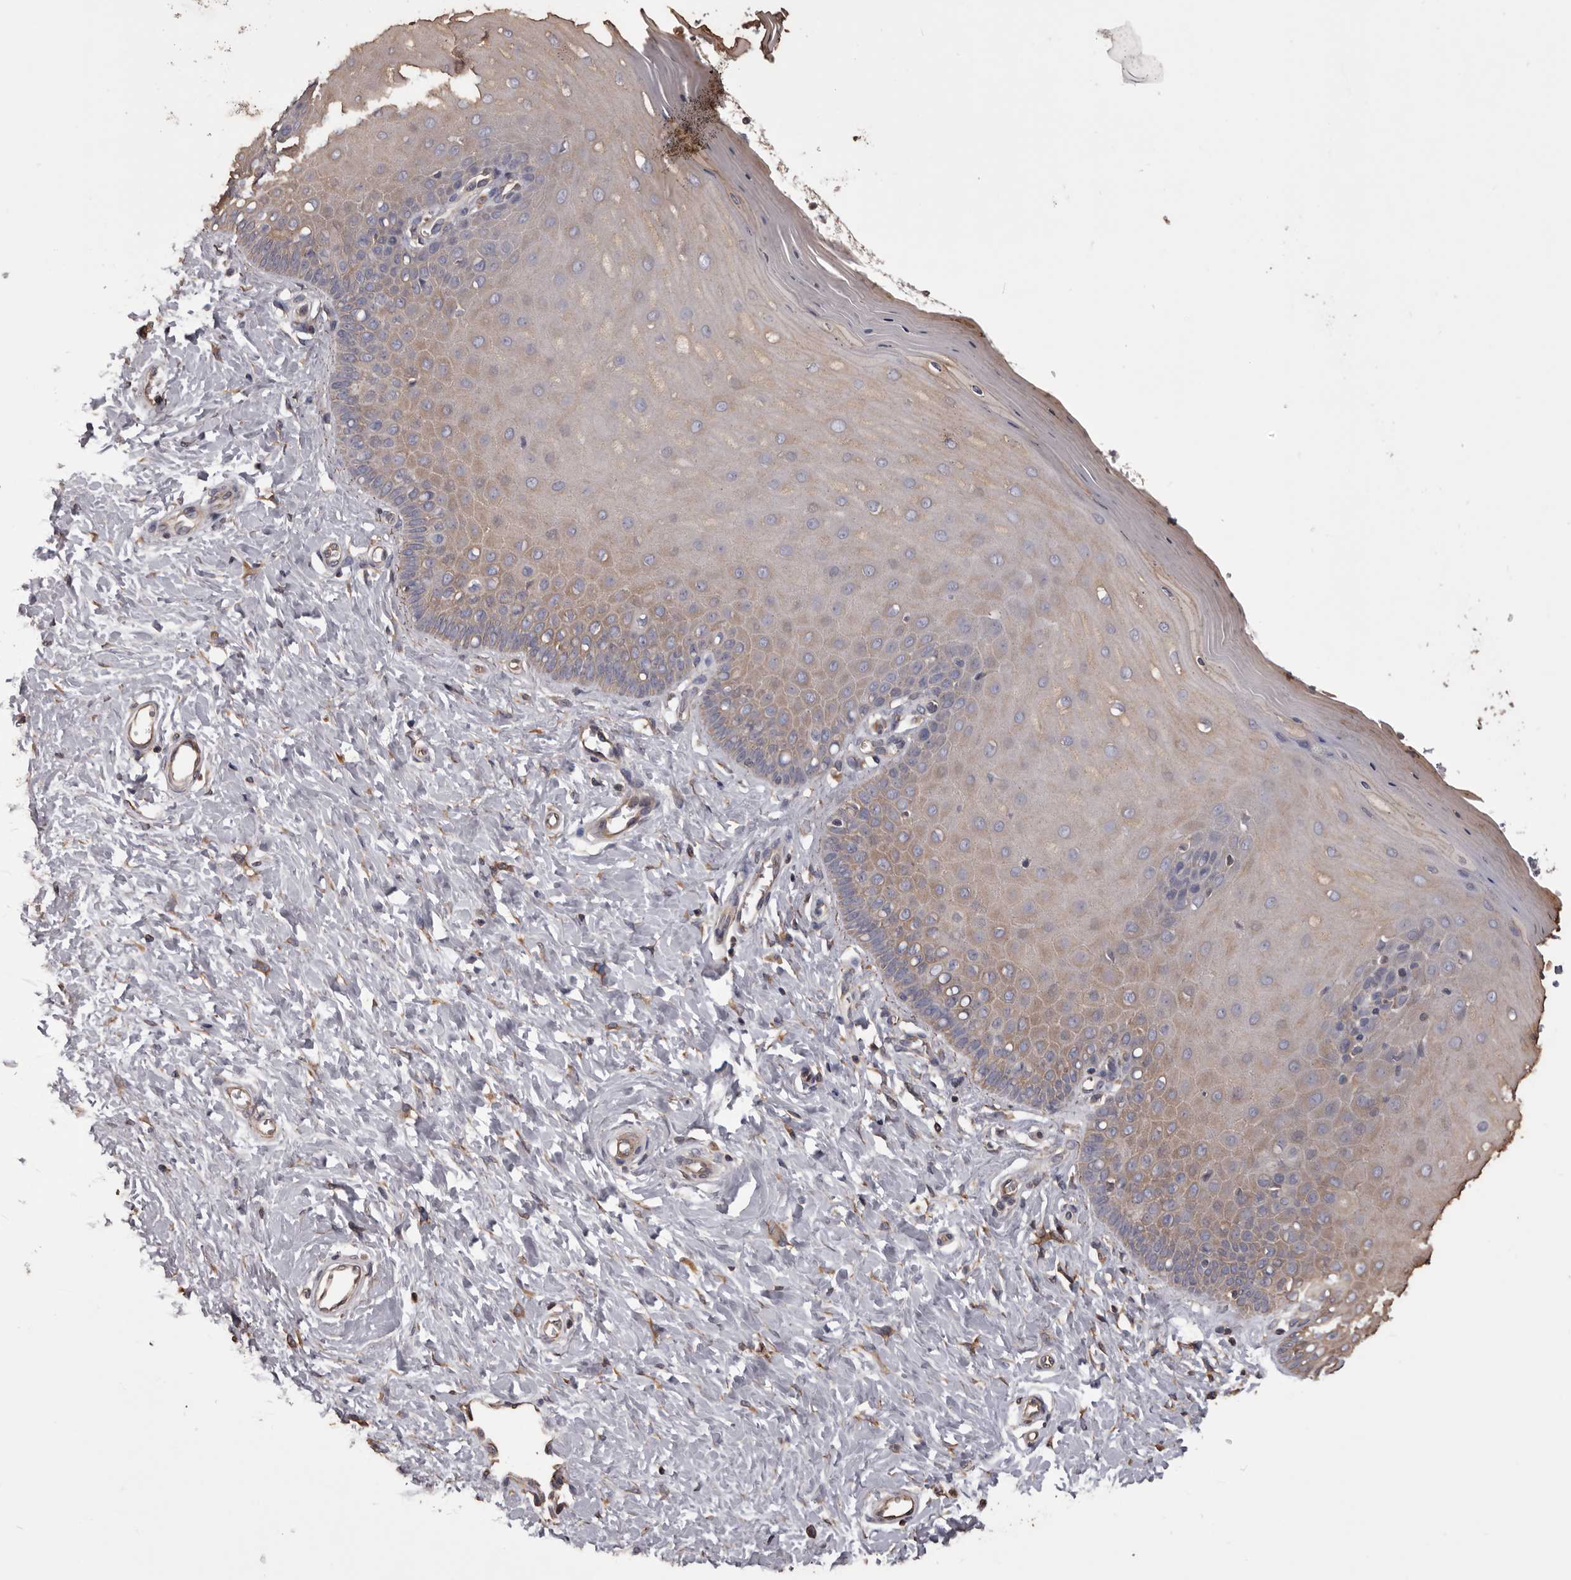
{"staining": {"intensity": "weak", "quantity": "25%-75%", "location": "cytoplasmic/membranous"}, "tissue": "cervix", "cell_type": "Glandular cells", "image_type": "normal", "snomed": [{"axis": "morphology", "description": "Normal tissue, NOS"}, {"axis": "topography", "description": "Cervix"}], "caption": "This histopathology image shows immunohistochemistry staining of normal cervix, with low weak cytoplasmic/membranous positivity in about 25%-75% of glandular cells.", "gene": "CEP104", "patient": {"sex": "female", "age": 55}}